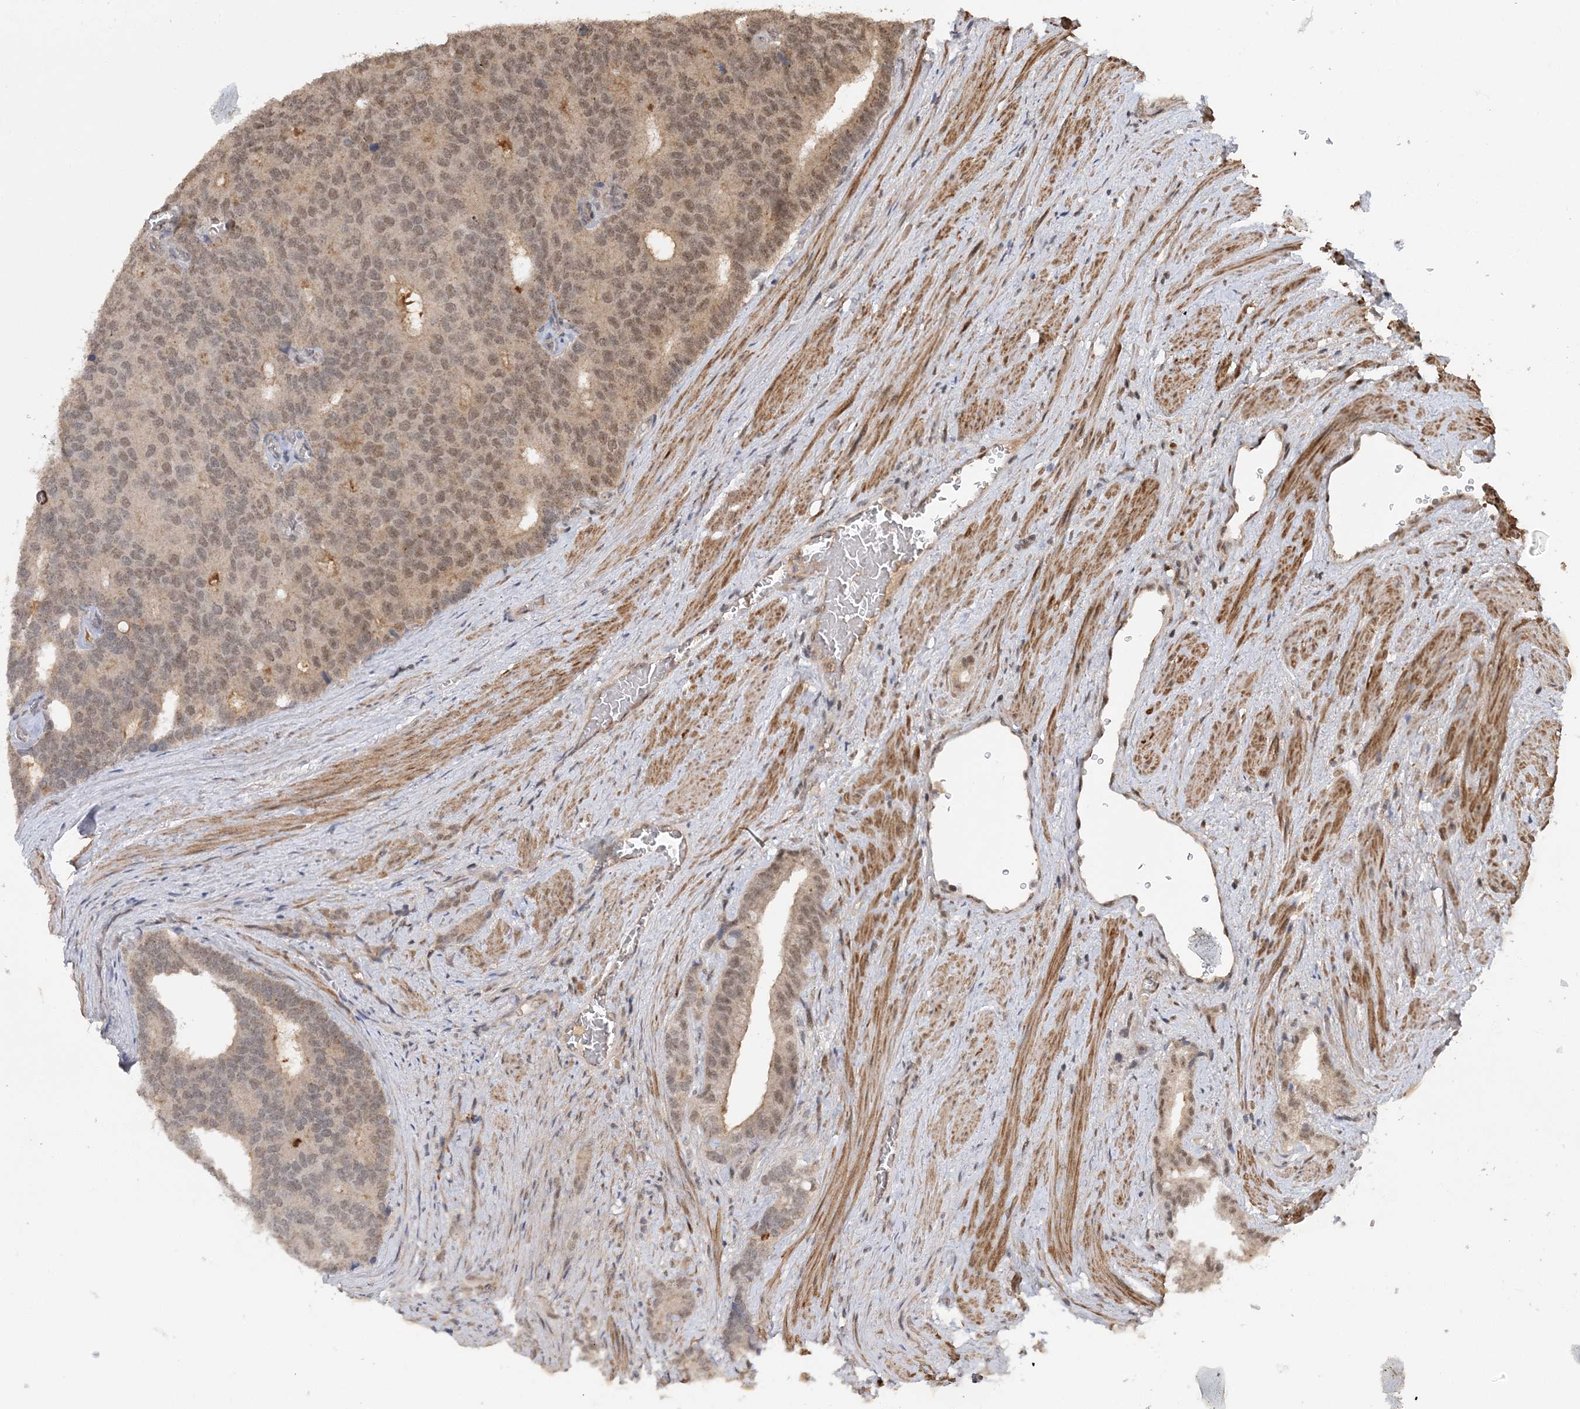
{"staining": {"intensity": "weak", "quantity": ">75%", "location": "cytoplasmic/membranous,nuclear"}, "tissue": "prostate cancer", "cell_type": "Tumor cells", "image_type": "cancer", "snomed": [{"axis": "morphology", "description": "Adenocarcinoma, Low grade"}, {"axis": "topography", "description": "Prostate"}], "caption": "Low-grade adenocarcinoma (prostate) stained with a brown dye exhibits weak cytoplasmic/membranous and nuclear positive expression in about >75% of tumor cells.", "gene": "TSHZ2", "patient": {"sex": "male", "age": 71}}